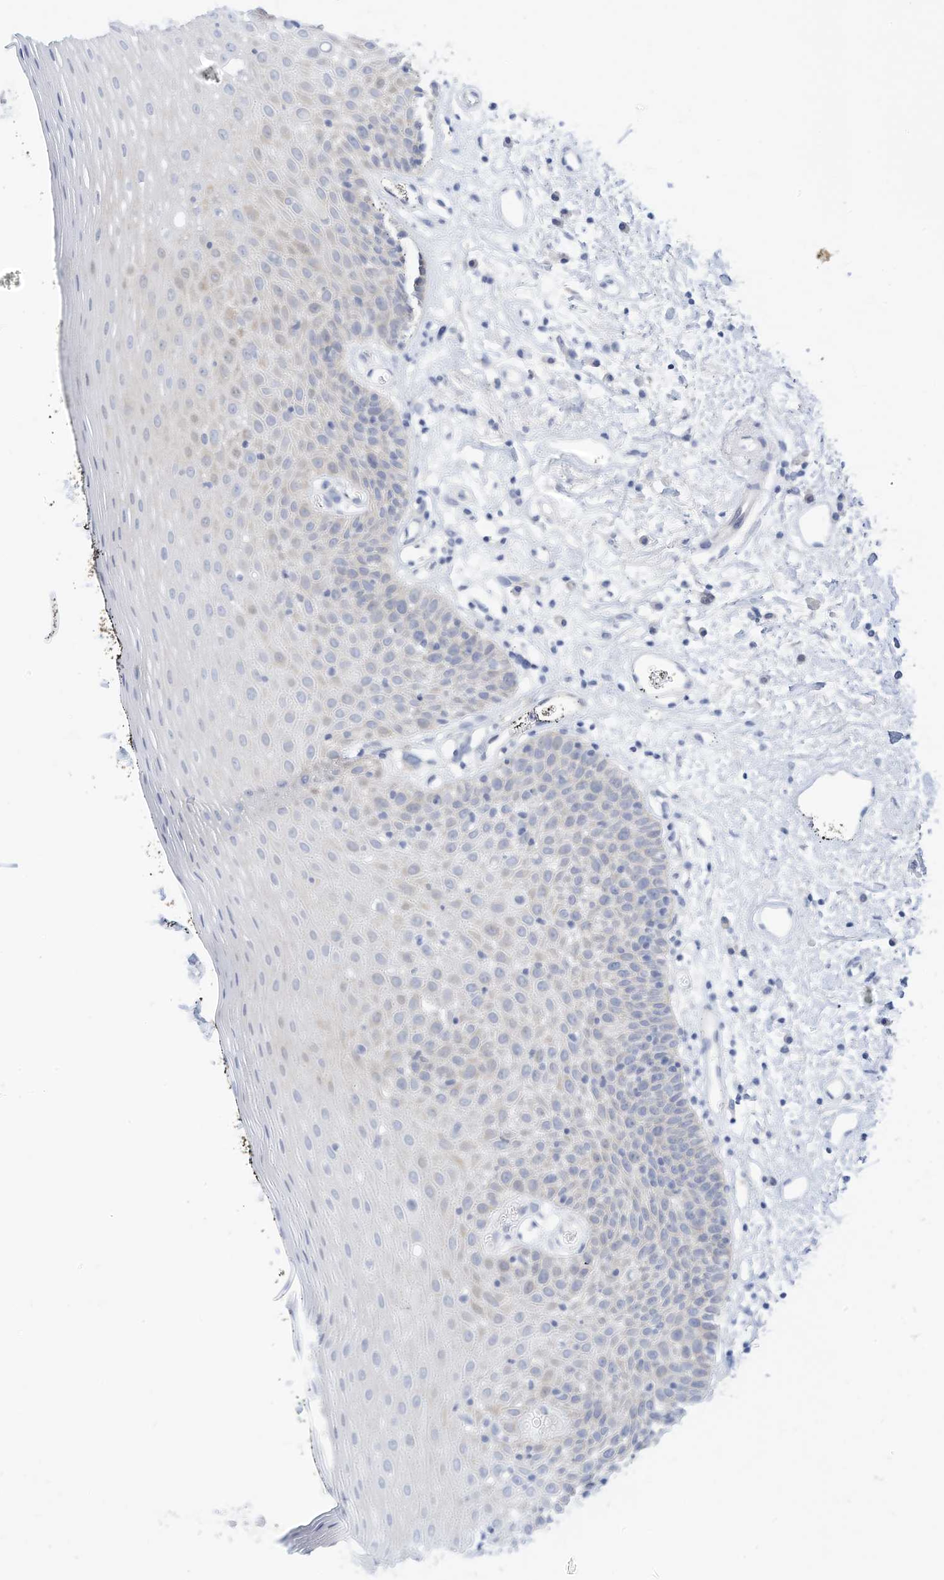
{"staining": {"intensity": "negative", "quantity": "none", "location": "none"}, "tissue": "oral mucosa", "cell_type": "Squamous epithelial cells", "image_type": "normal", "snomed": [{"axis": "morphology", "description": "Normal tissue, NOS"}, {"axis": "topography", "description": "Oral tissue"}], "caption": "Immunohistochemistry (IHC) histopathology image of unremarkable oral mucosa stained for a protein (brown), which reveals no positivity in squamous epithelial cells.", "gene": "SPOCD1", "patient": {"sex": "male", "age": 74}}